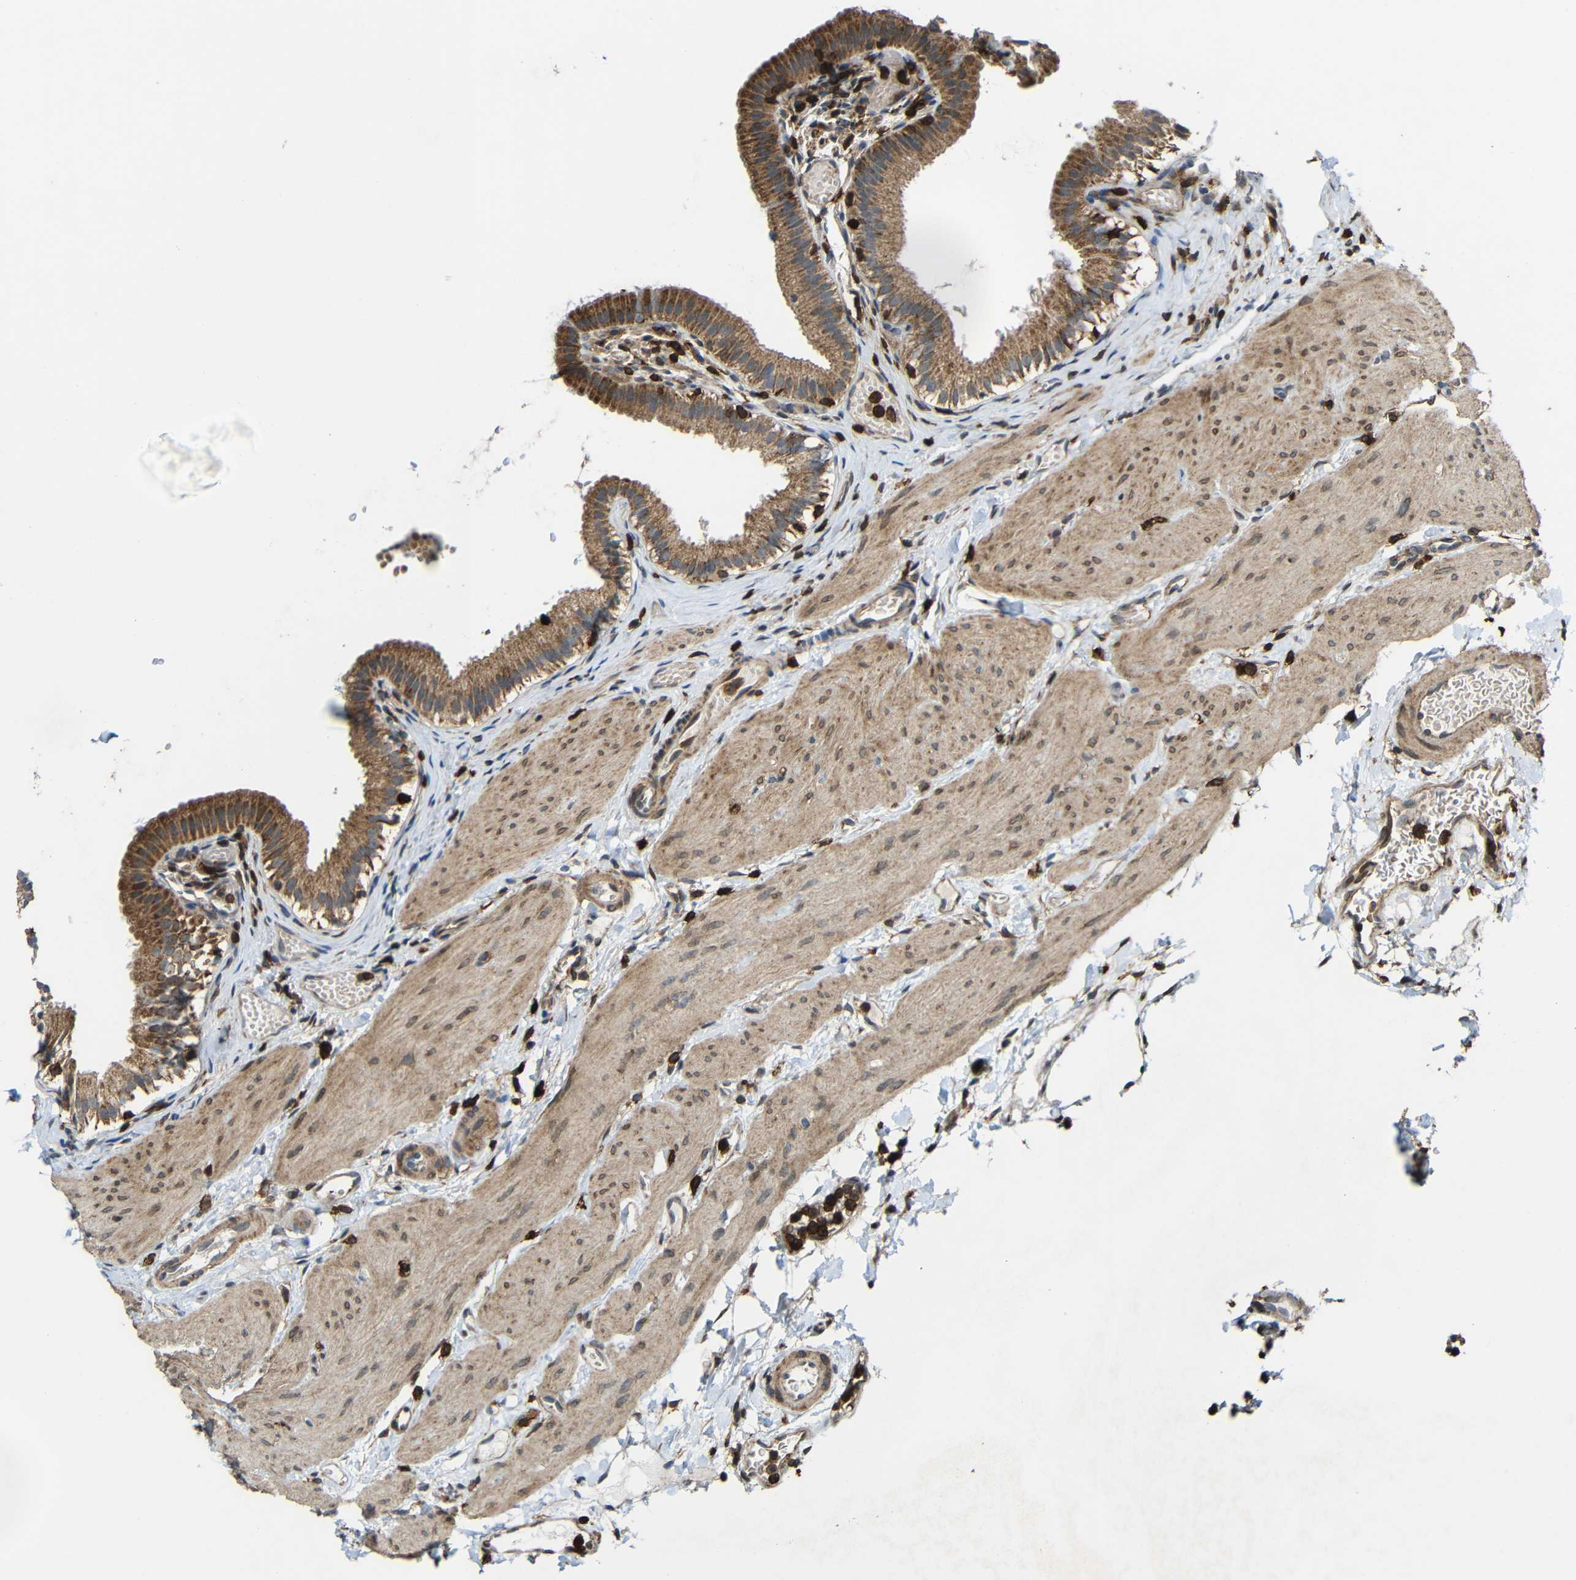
{"staining": {"intensity": "moderate", "quantity": ">75%", "location": "cytoplasmic/membranous"}, "tissue": "gallbladder", "cell_type": "Glandular cells", "image_type": "normal", "snomed": [{"axis": "morphology", "description": "Normal tissue, NOS"}, {"axis": "topography", "description": "Gallbladder"}], "caption": "High-magnification brightfield microscopy of unremarkable gallbladder stained with DAB (brown) and counterstained with hematoxylin (blue). glandular cells exhibit moderate cytoplasmic/membranous expression is identified in about>75% of cells.", "gene": "C1GALT1", "patient": {"sex": "female", "age": 26}}